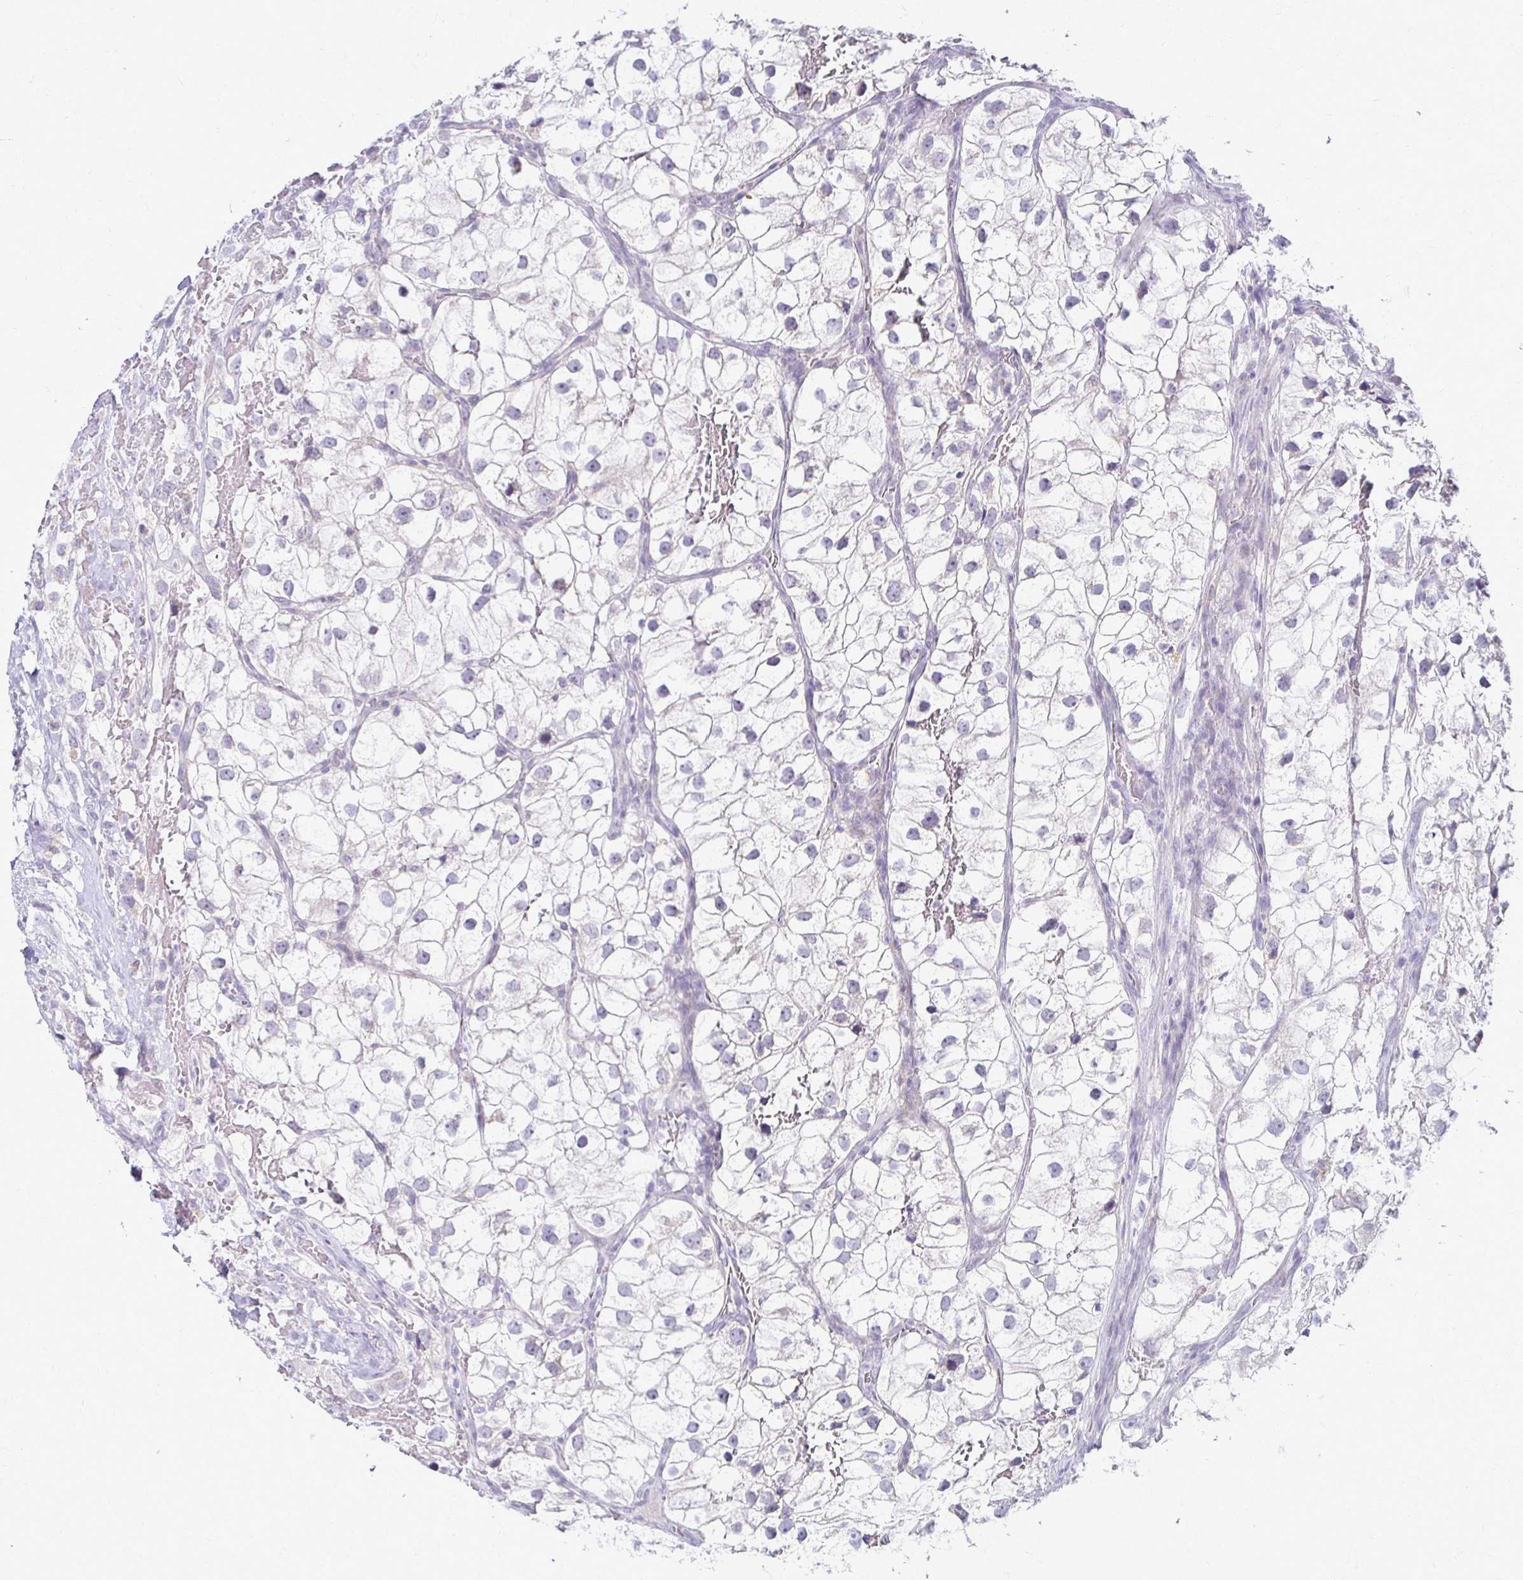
{"staining": {"intensity": "negative", "quantity": "none", "location": "none"}, "tissue": "renal cancer", "cell_type": "Tumor cells", "image_type": "cancer", "snomed": [{"axis": "morphology", "description": "Adenocarcinoma, NOS"}, {"axis": "topography", "description": "Kidney"}], "caption": "Renal cancer (adenocarcinoma) stained for a protein using immunohistochemistry (IHC) demonstrates no positivity tumor cells.", "gene": "FCGR2B", "patient": {"sex": "male", "age": 59}}